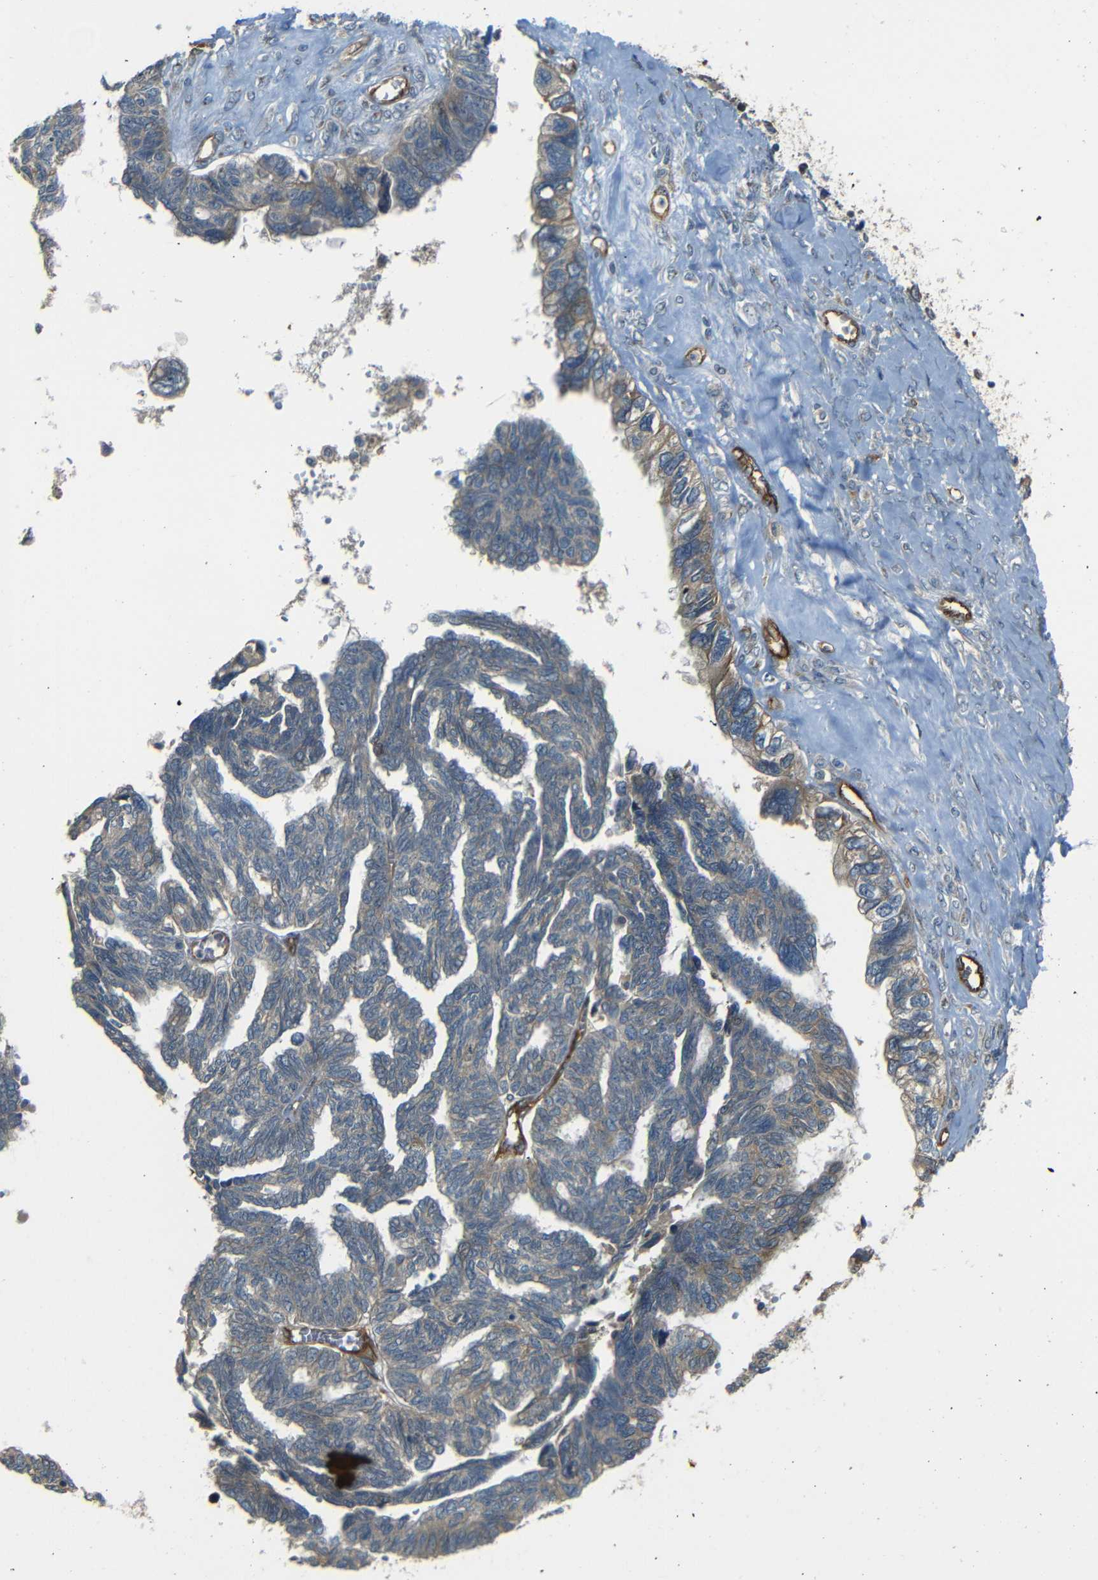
{"staining": {"intensity": "weak", "quantity": ">75%", "location": "cytoplasmic/membranous"}, "tissue": "ovarian cancer", "cell_type": "Tumor cells", "image_type": "cancer", "snomed": [{"axis": "morphology", "description": "Cystadenocarcinoma, serous, NOS"}, {"axis": "topography", "description": "Ovary"}], "caption": "Protein expression analysis of human ovarian cancer (serous cystadenocarcinoma) reveals weak cytoplasmic/membranous positivity in approximately >75% of tumor cells.", "gene": "RELL1", "patient": {"sex": "female", "age": 79}}